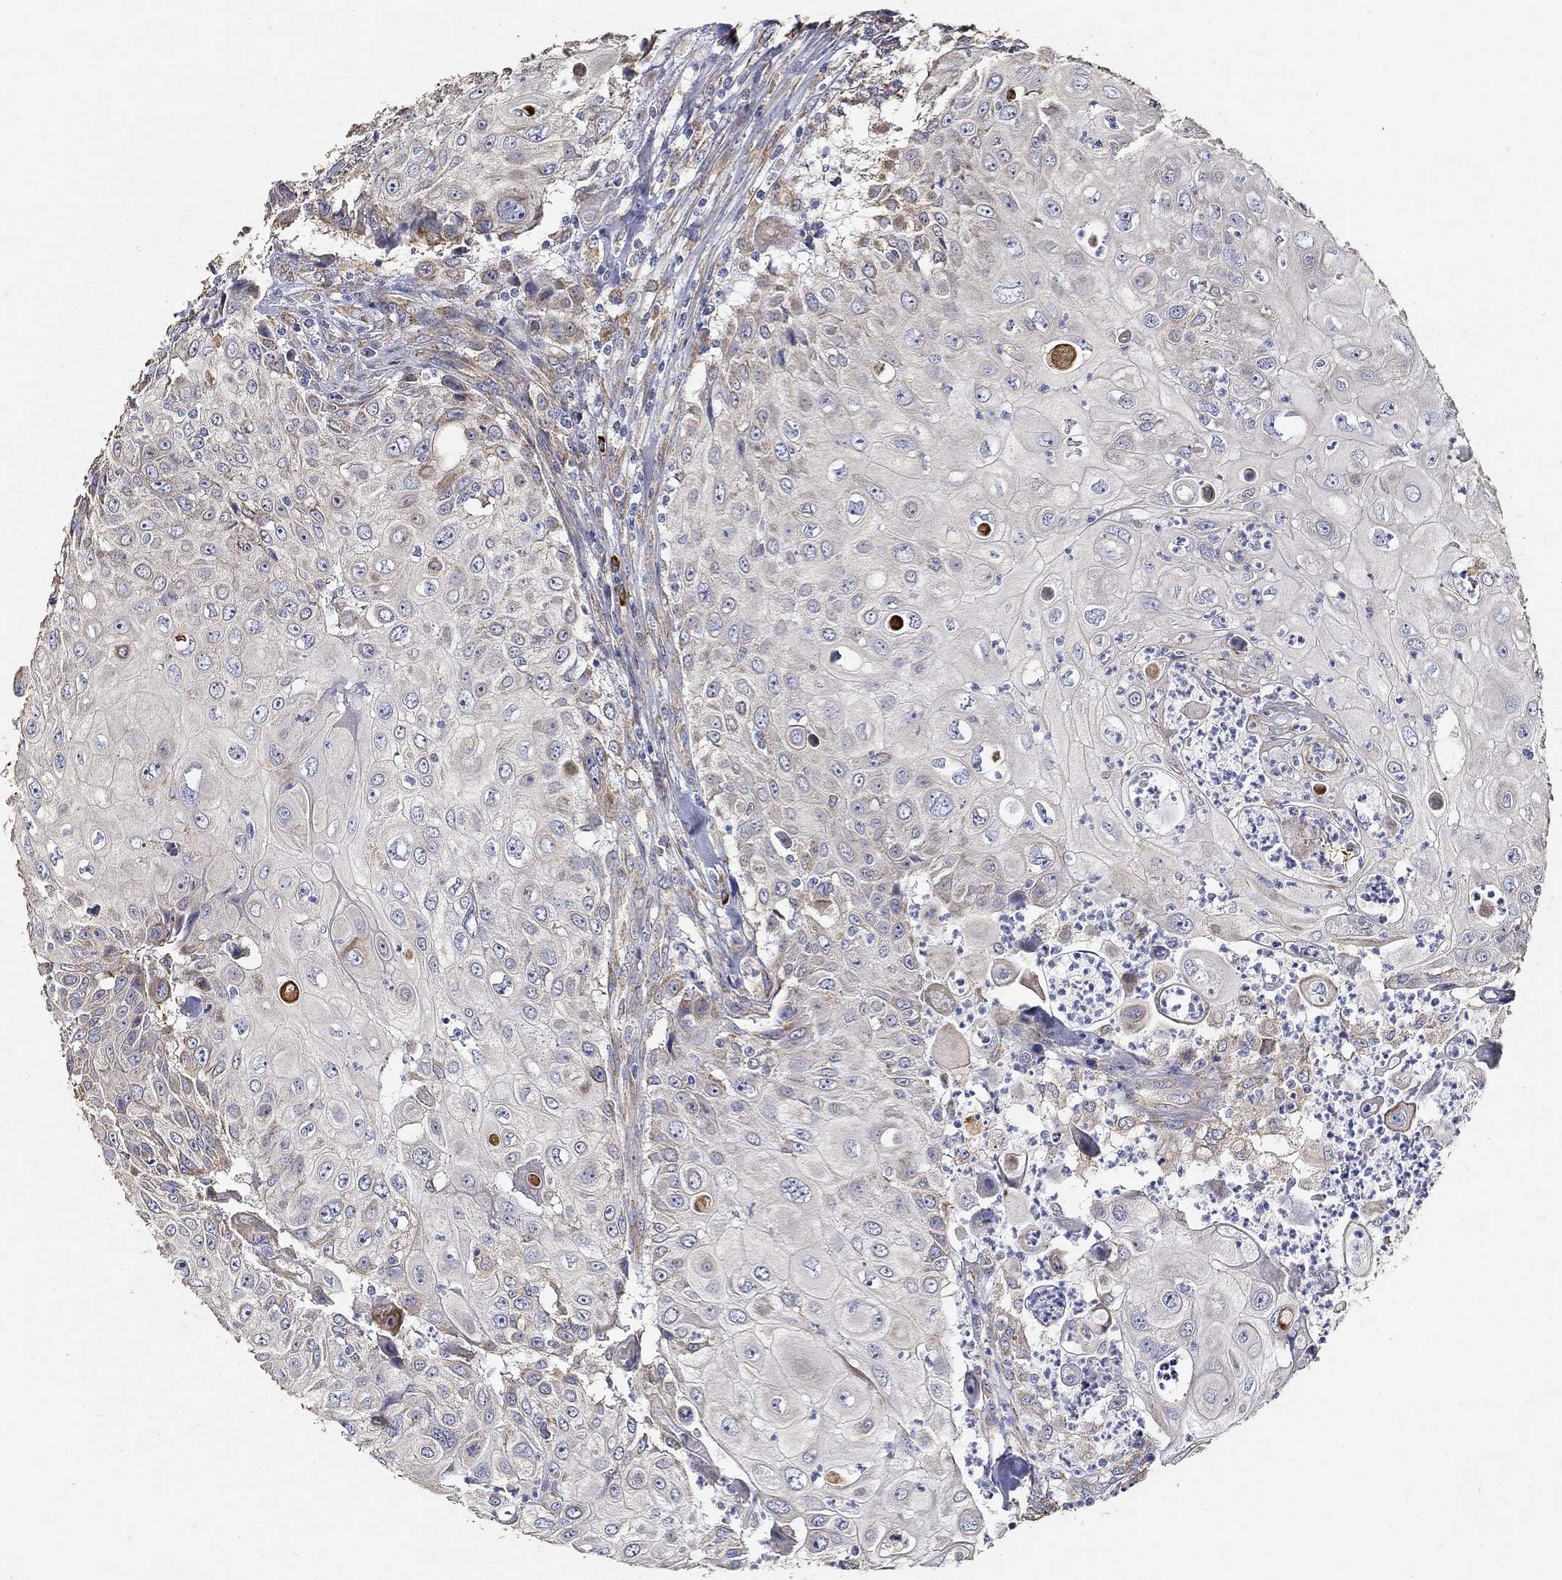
{"staining": {"intensity": "negative", "quantity": "none", "location": "none"}, "tissue": "urothelial cancer", "cell_type": "Tumor cells", "image_type": "cancer", "snomed": [{"axis": "morphology", "description": "Urothelial carcinoma, High grade"}, {"axis": "topography", "description": "Urinary bladder"}], "caption": "Tumor cells show no significant protein positivity in urothelial cancer.", "gene": "EMILIN3", "patient": {"sex": "female", "age": 79}}